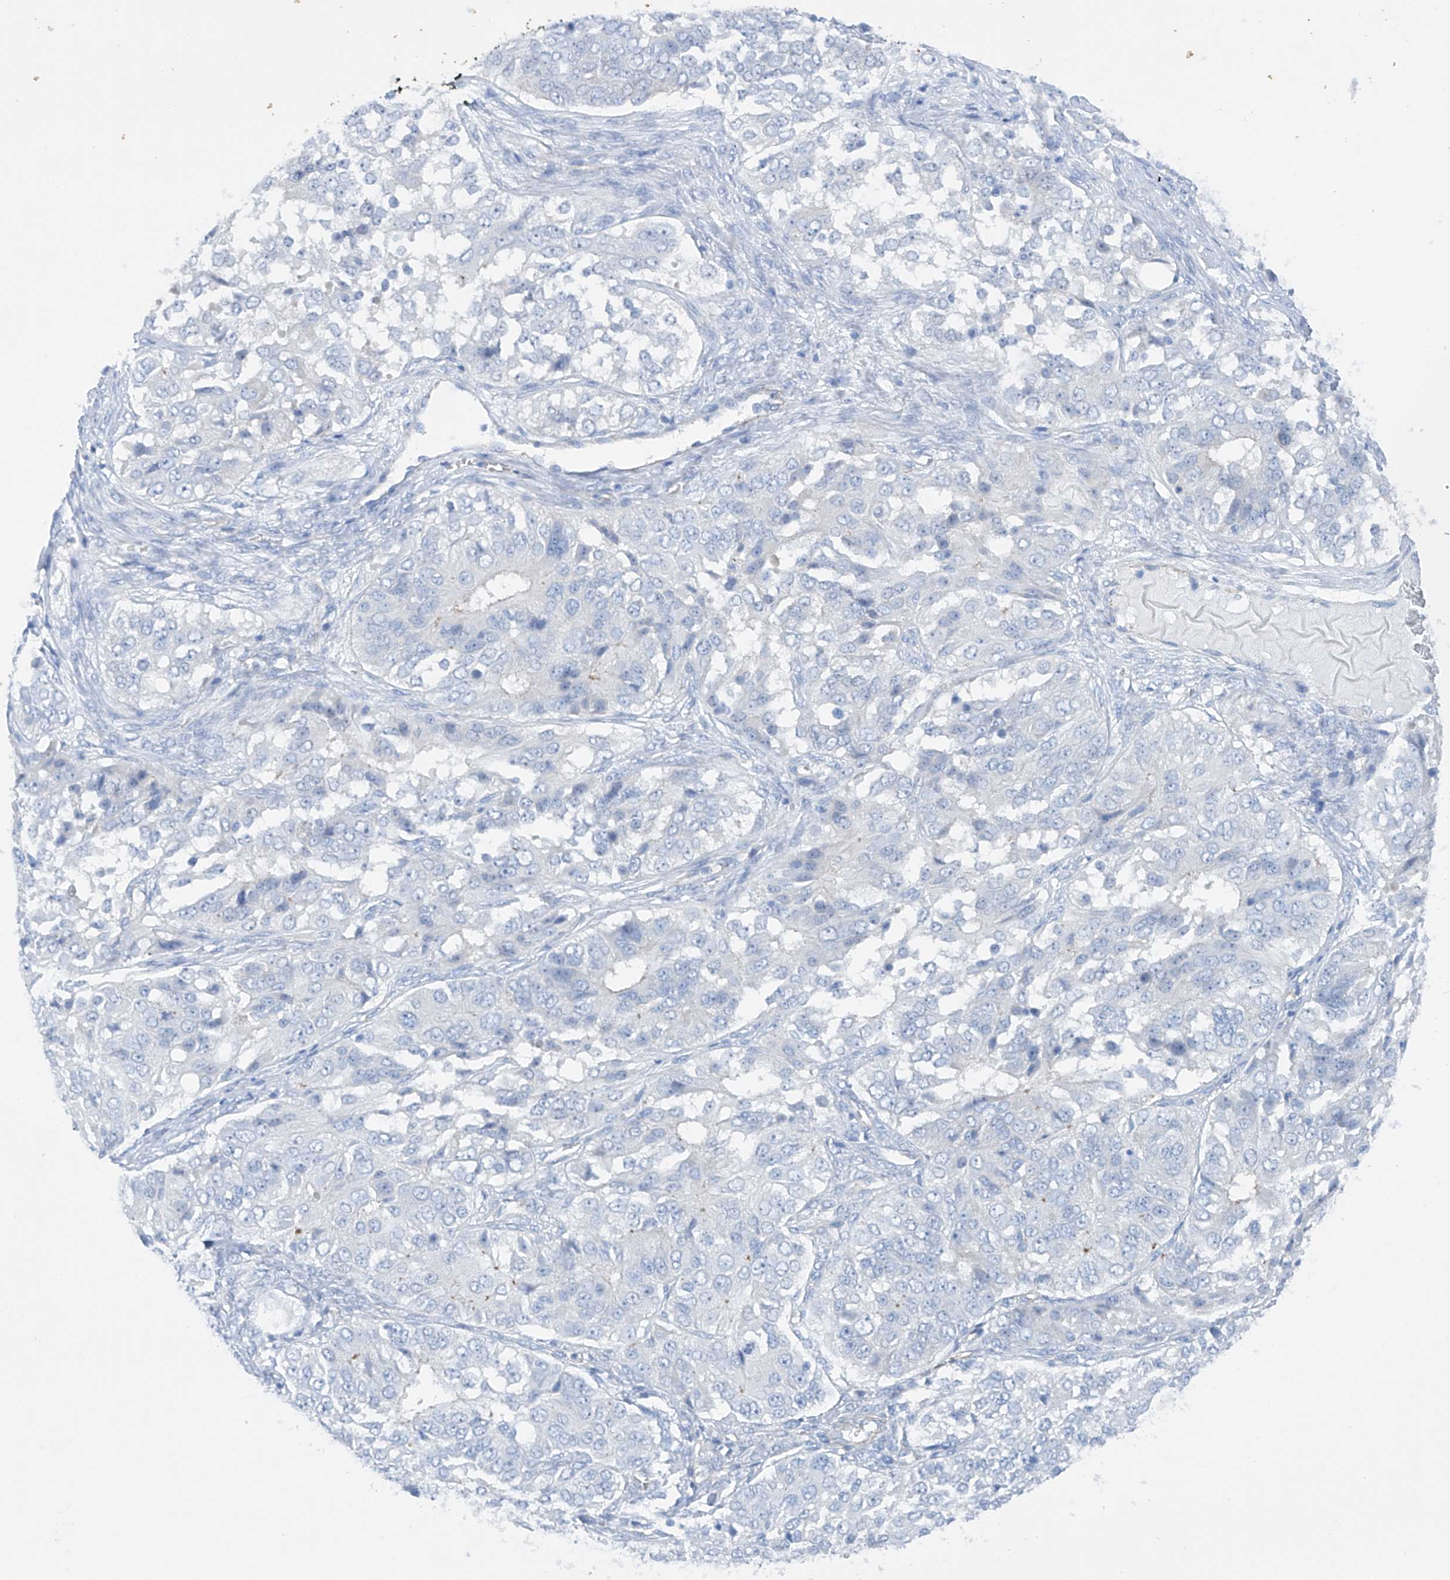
{"staining": {"intensity": "negative", "quantity": "none", "location": "none"}, "tissue": "ovarian cancer", "cell_type": "Tumor cells", "image_type": "cancer", "snomed": [{"axis": "morphology", "description": "Carcinoma, endometroid"}, {"axis": "topography", "description": "Ovary"}], "caption": "Immunohistochemistry of human endometroid carcinoma (ovarian) reveals no staining in tumor cells.", "gene": "MAGI1", "patient": {"sex": "female", "age": 51}}